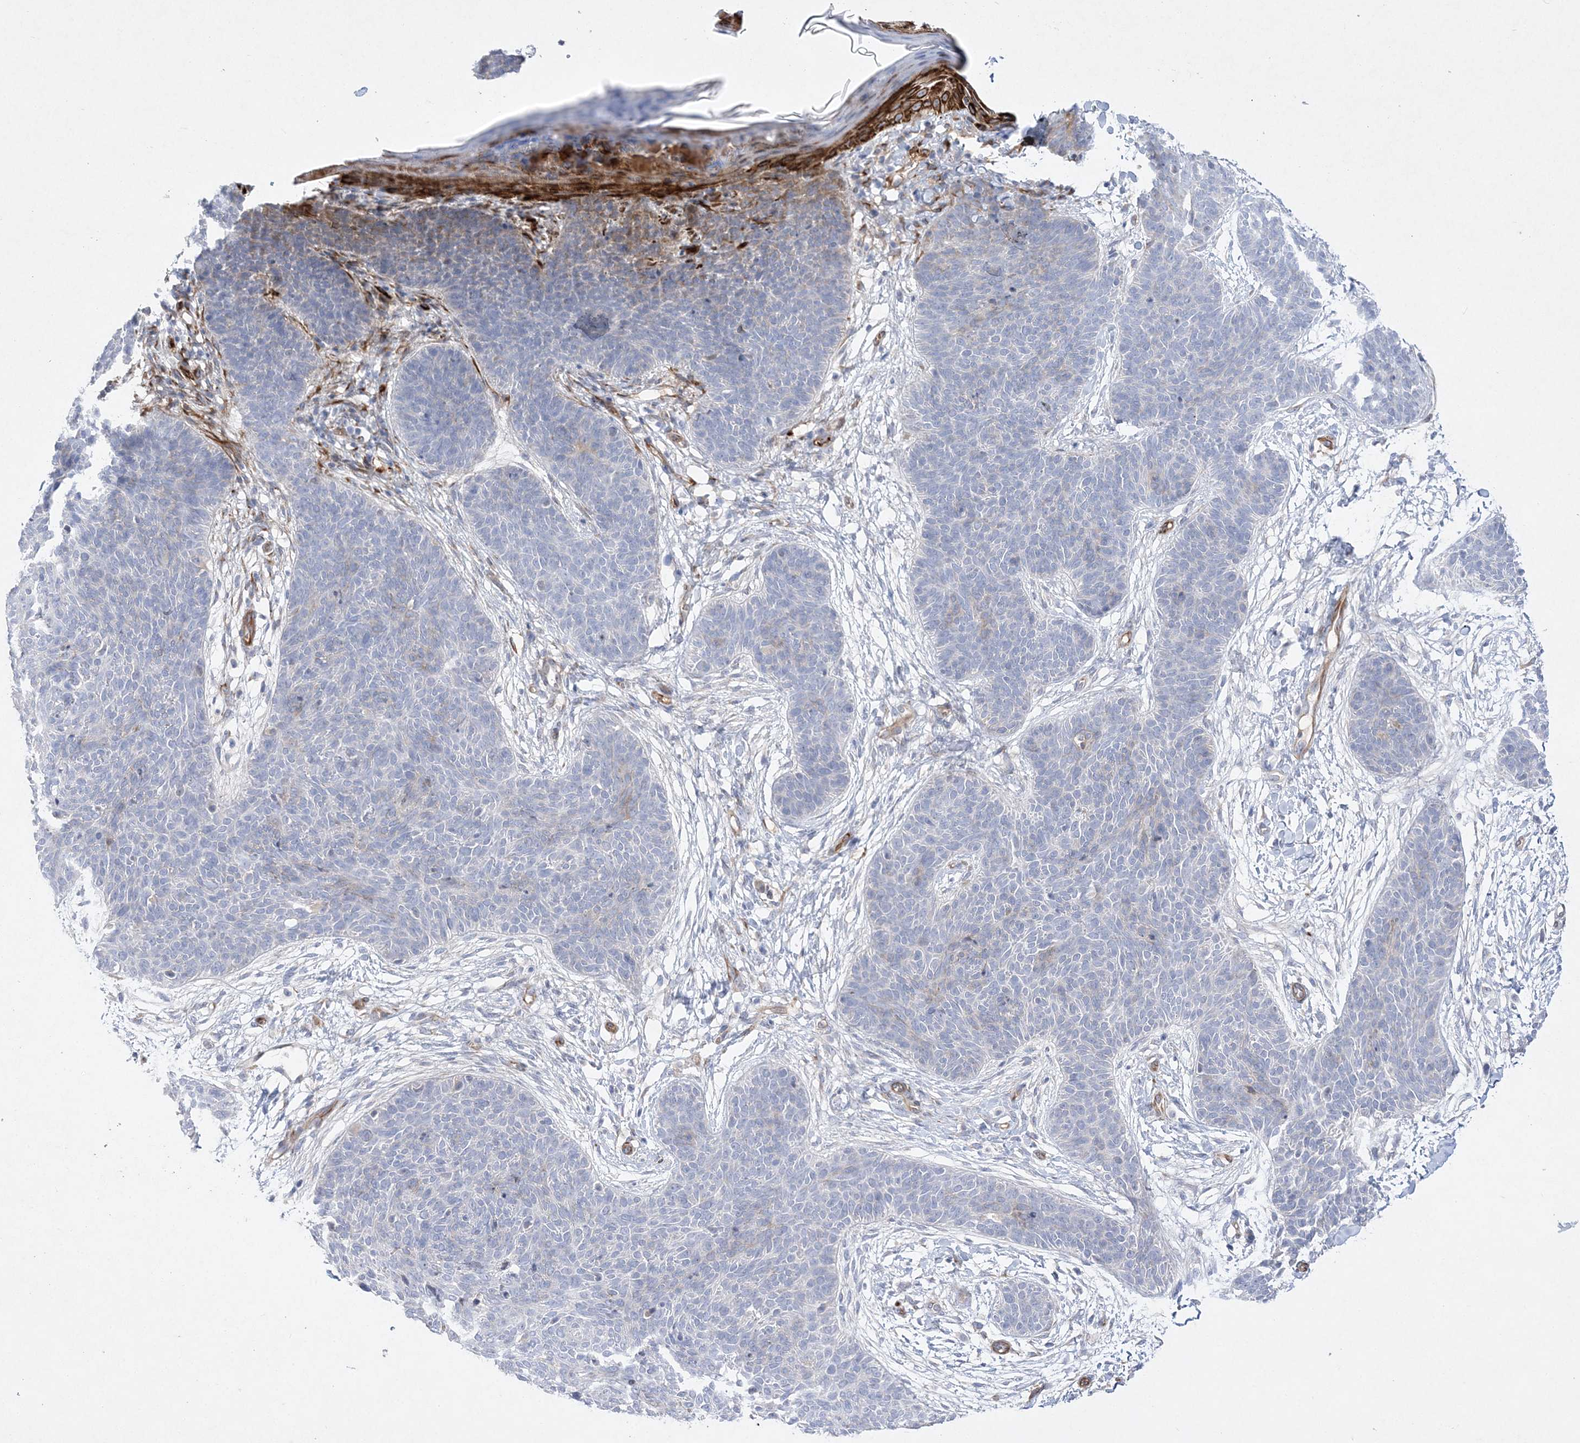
{"staining": {"intensity": "negative", "quantity": "none", "location": "none"}, "tissue": "skin cancer", "cell_type": "Tumor cells", "image_type": "cancer", "snomed": [{"axis": "morphology", "description": "Basal cell carcinoma"}, {"axis": "topography", "description": "Skin"}], "caption": "Immunohistochemical staining of skin cancer (basal cell carcinoma) exhibits no significant staining in tumor cells.", "gene": "TMEM132B", "patient": {"sex": "male", "age": 85}}